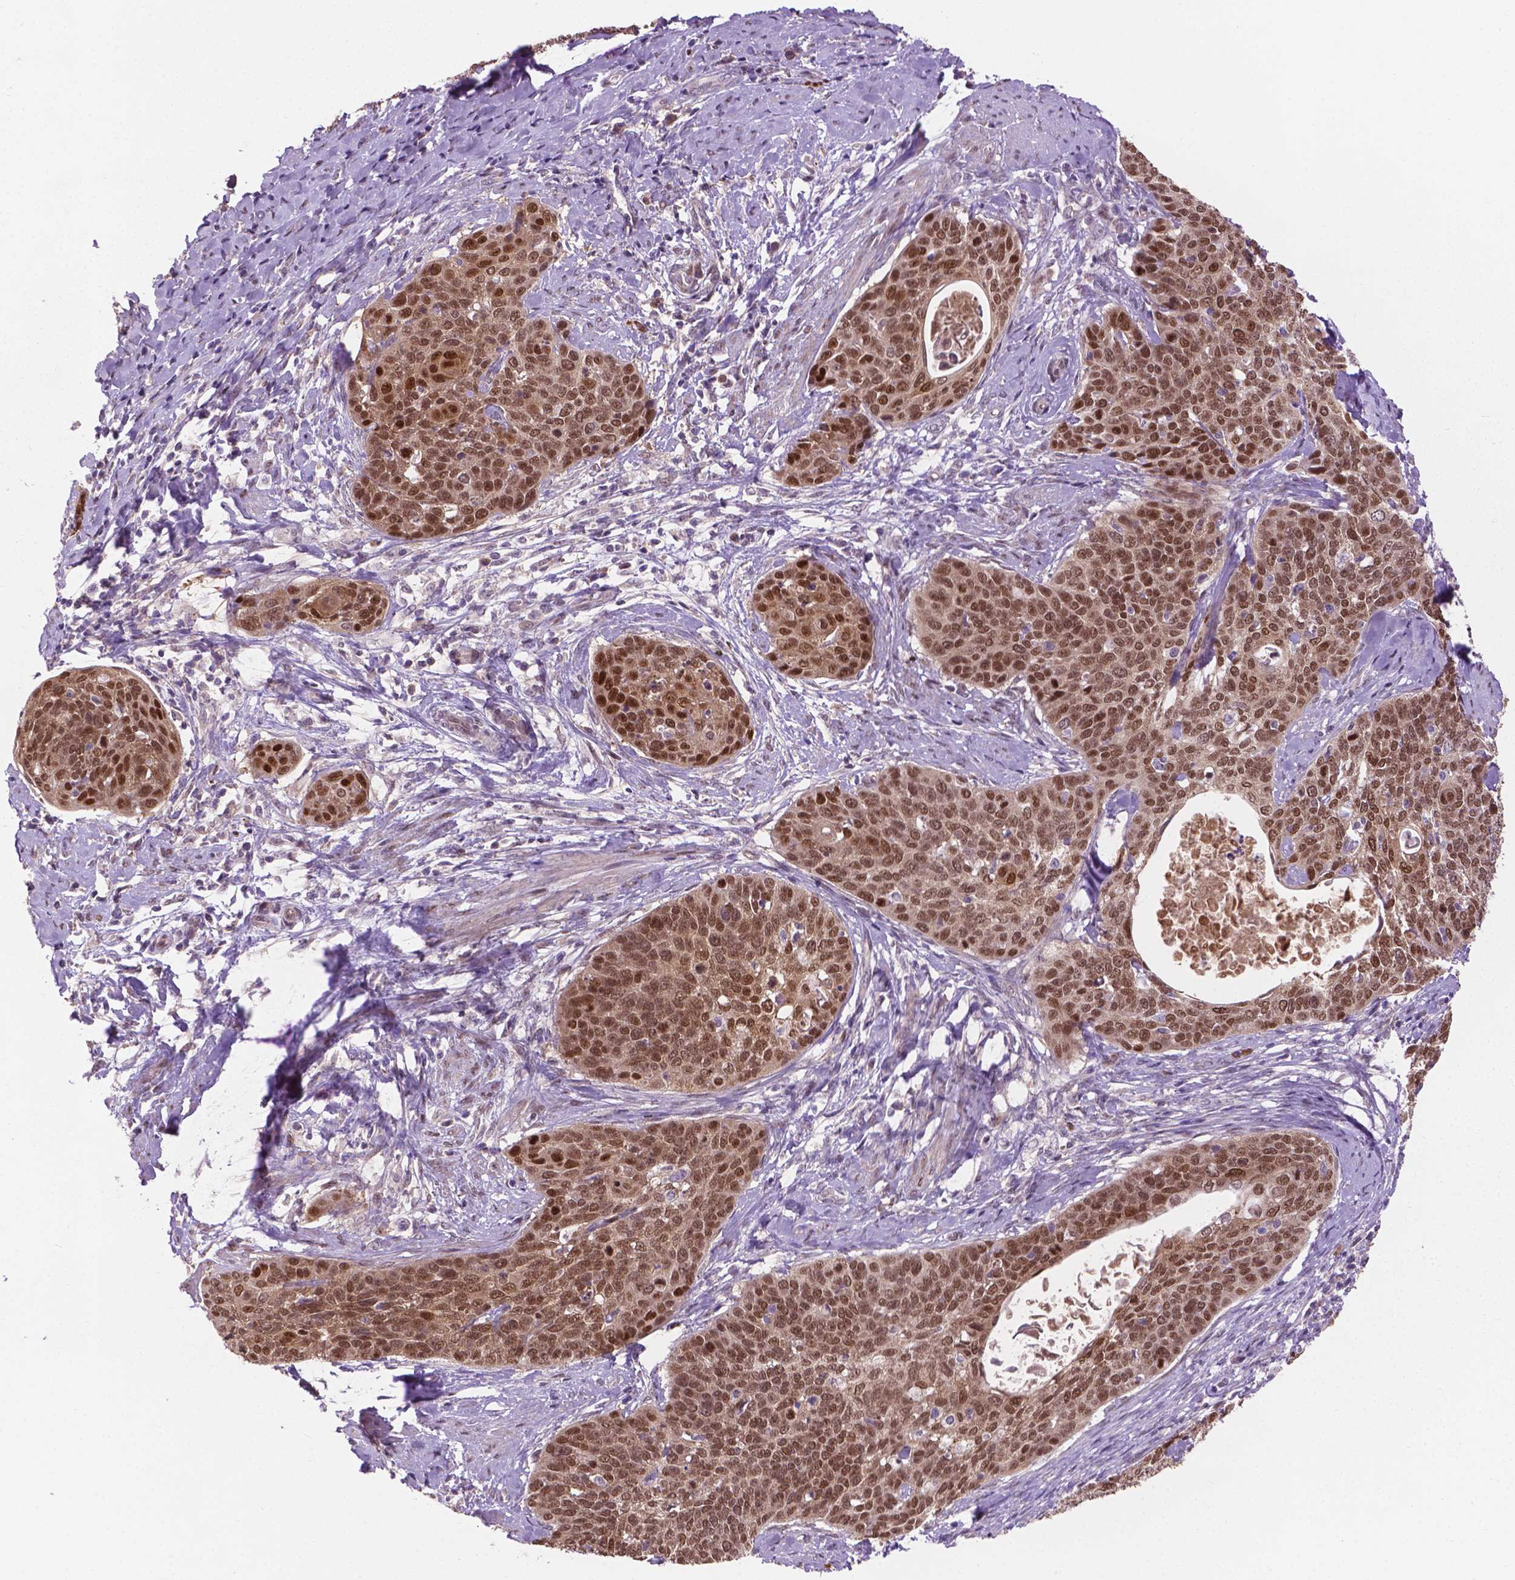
{"staining": {"intensity": "moderate", "quantity": ">75%", "location": "nuclear"}, "tissue": "cervical cancer", "cell_type": "Tumor cells", "image_type": "cancer", "snomed": [{"axis": "morphology", "description": "Squamous cell carcinoma, NOS"}, {"axis": "topography", "description": "Cervix"}], "caption": "The photomicrograph displays staining of squamous cell carcinoma (cervical), revealing moderate nuclear protein expression (brown color) within tumor cells.", "gene": "IRF6", "patient": {"sex": "female", "age": 69}}